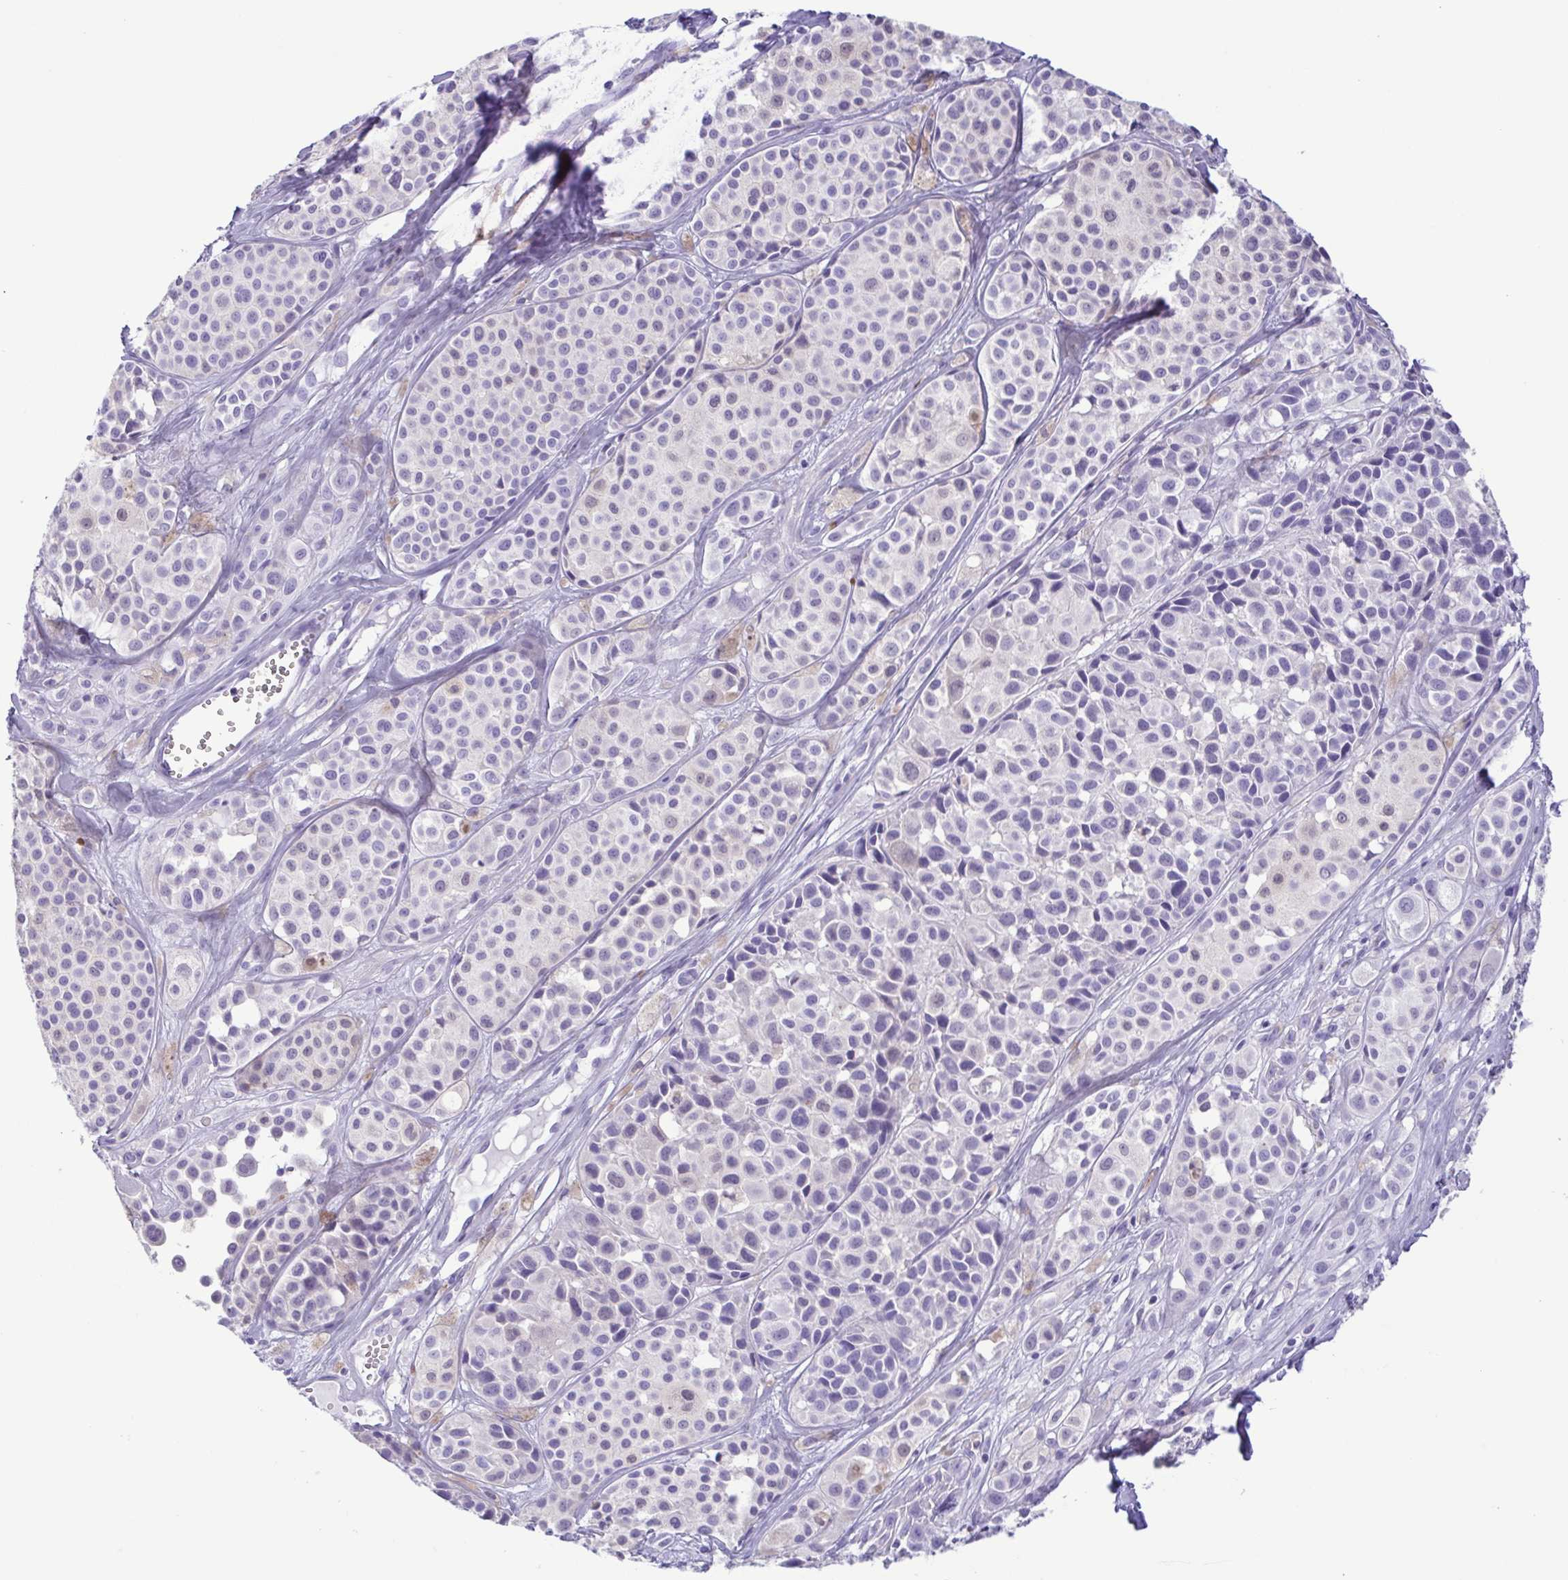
{"staining": {"intensity": "negative", "quantity": "none", "location": "none"}, "tissue": "melanoma", "cell_type": "Tumor cells", "image_type": "cancer", "snomed": [{"axis": "morphology", "description": "Malignant melanoma, NOS"}, {"axis": "topography", "description": "Skin"}], "caption": "Malignant melanoma was stained to show a protein in brown. There is no significant staining in tumor cells.", "gene": "OVGP1", "patient": {"sex": "male", "age": 77}}